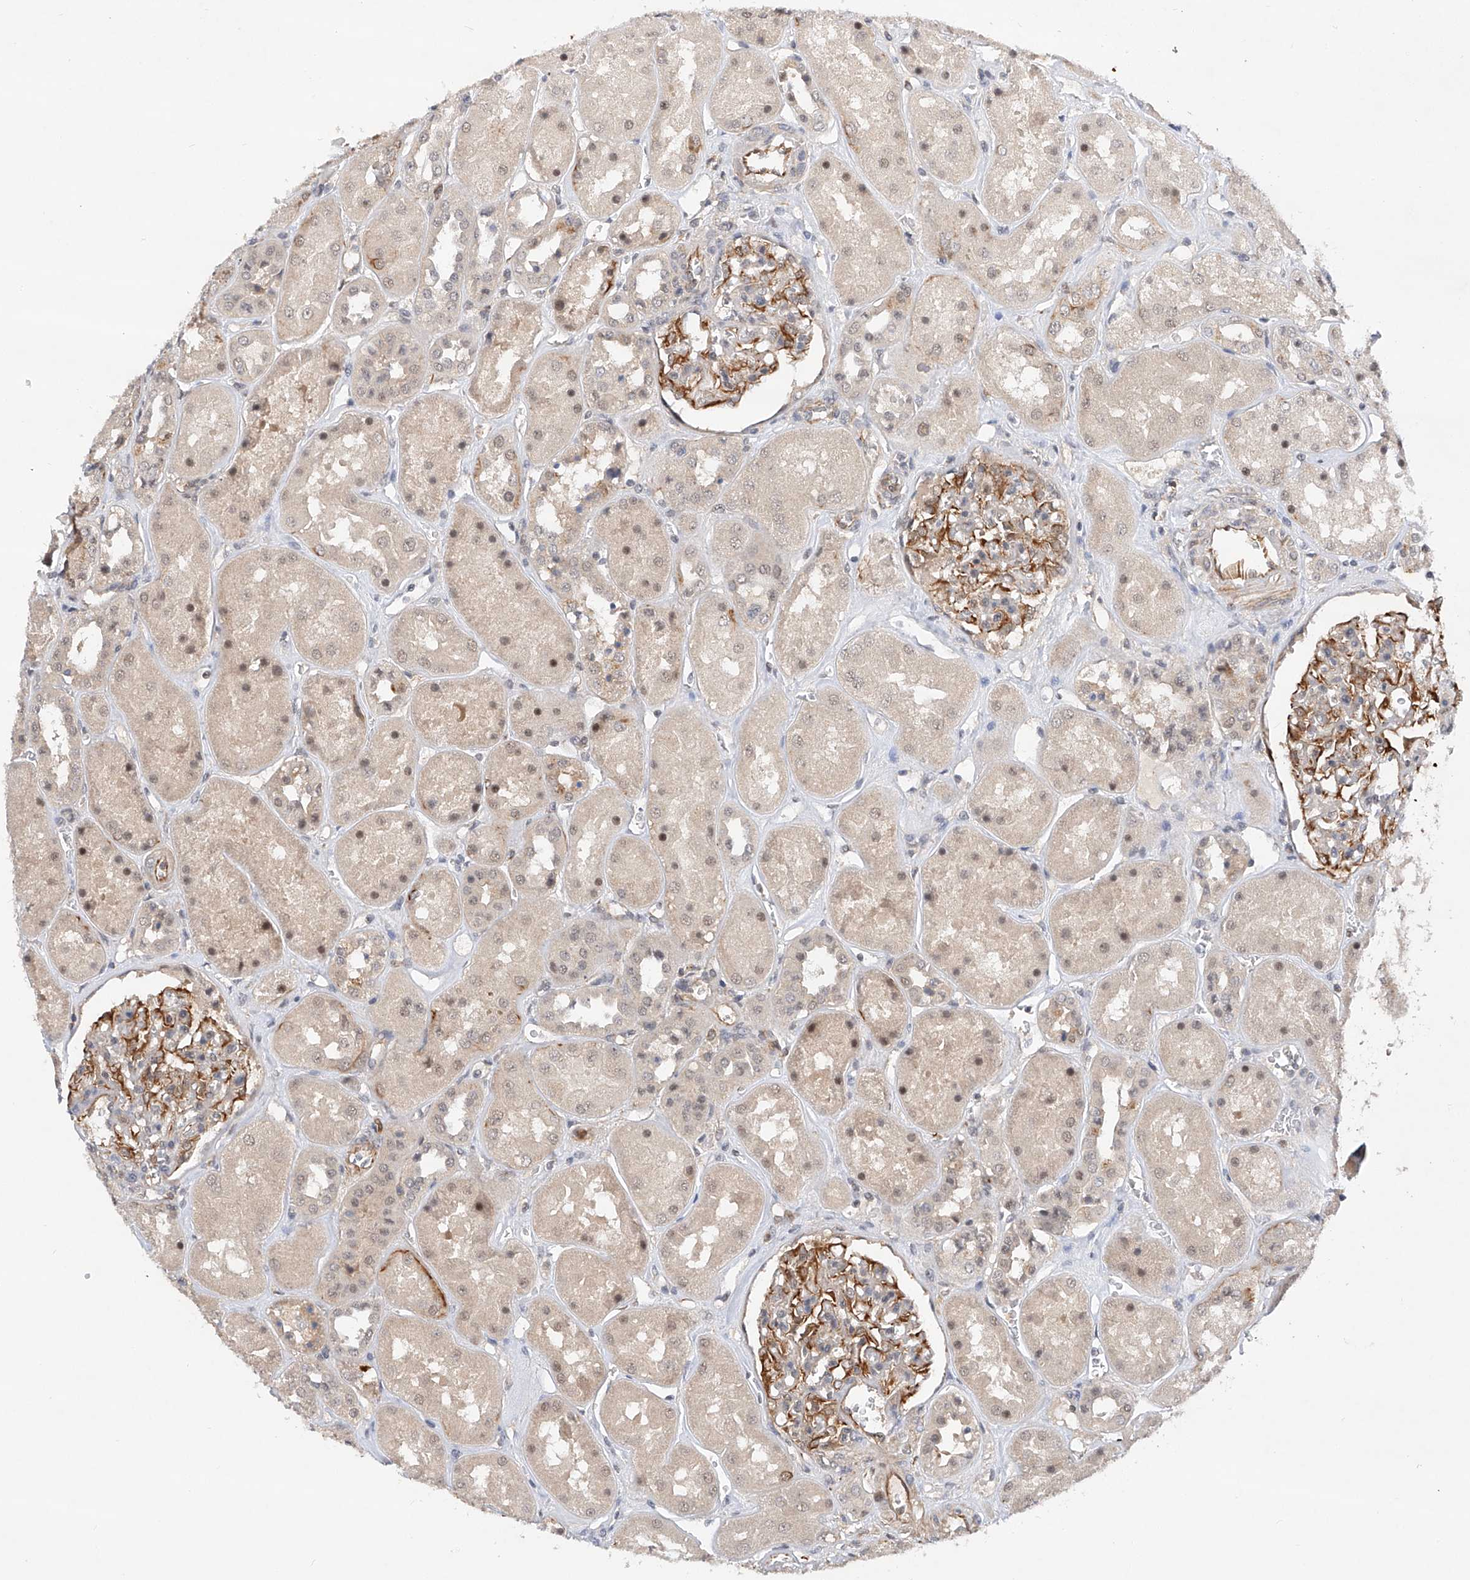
{"staining": {"intensity": "strong", "quantity": "25%-75%", "location": "cytoplasmic/membranous"}, "tissue": "kidney", "cell_type": "Cells in glomeruli", "image_type": "normal", "snomed": [{"axis": "morphology", "description": "Normal tissue, NOS"}, {"axis": "topography", "description": "Kidney"}], "caption": "Immunohistochemical staining of unremarkable human kidney reveals high levels of strong cytoplasmic/membranous positivity in about 25%-75% of cells in glomeruli.", "gene": "AMD1", "patient": {"sex": "male", "age": 70}}